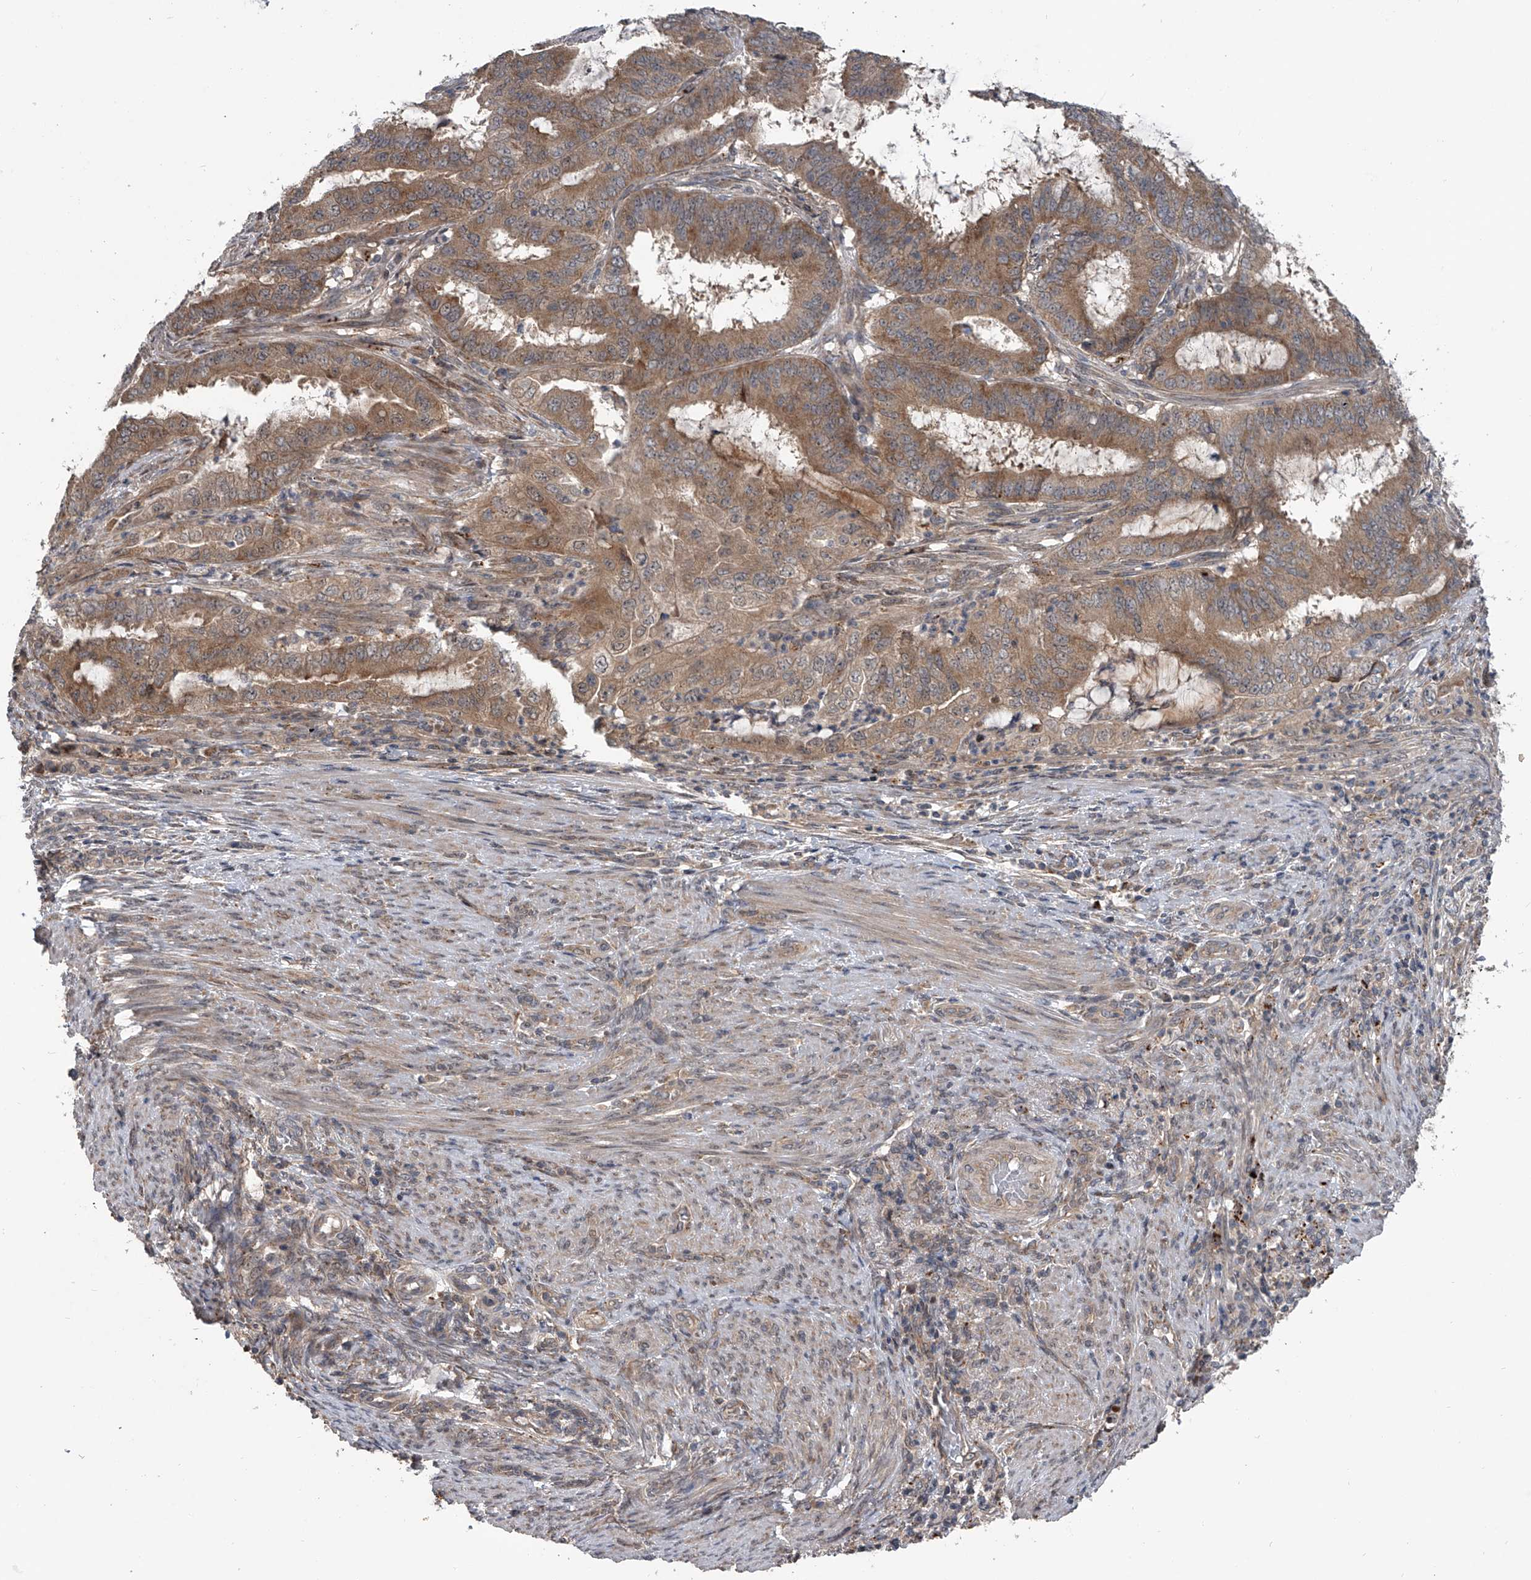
{"staining": {"intensity": "moderate", "quantity": ">75%", "location": "cytoplasmic/membranous"}, "tissue": "endometrial cancer", "cell_type": "Tumor cells", "image_type": "cancer", "snomed": [{"axis": "morphology", "description": "Adenocarcinoma, NOS"}, {"axis": "topography", "description": "Endometrium"}], "caption": "Brown immunohistochemical staining in endometrial adenocarcinoma shows moderate cytoplasmic/membranous positivity in approximately >75% of tumor cells.", "gene": "GEMIN8", "patient": {"sex": "female", "age": 51}}